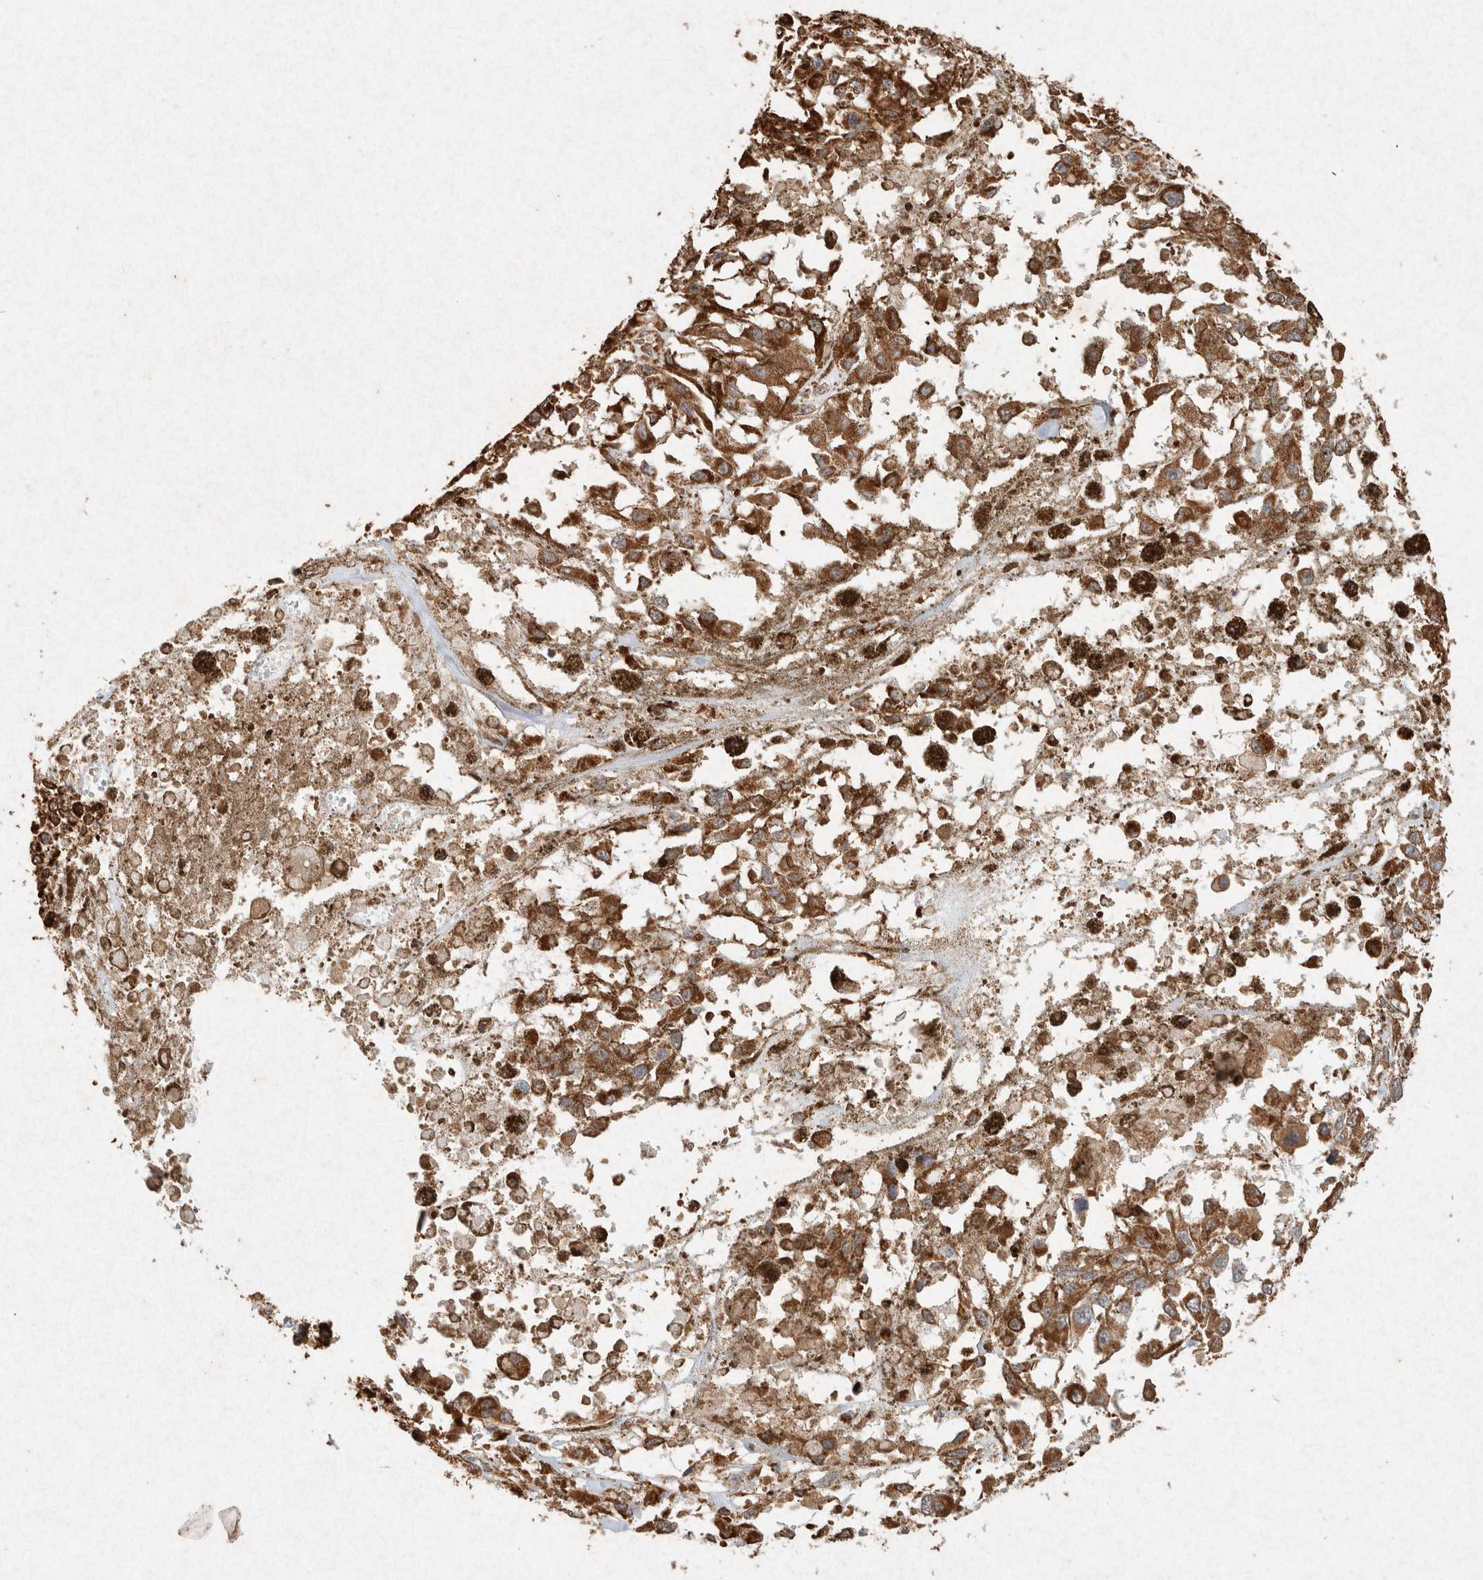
{"staining": {"intensity": "strong", "quantity": ">75%", "location": "cytoplasmic/membranous"}, "tissue": "melanoma", "cell_type": "Tumor cells", "image_type": "cancer", "snomed": [{"axis": "morphology", "description": "Malignant melanoma, Metastatic site"}, {"axis": "topography", "description": "Lymph node"}], "caption": "Protein staining by immunohistochemistry (IHC) reveals strong cytoplasmic/membranous positivity in about >75% of tumor cells in malignant melanoma (metastatic site).", "gene": "SDC2", "patient": {"sex": "male", "age": 59}}